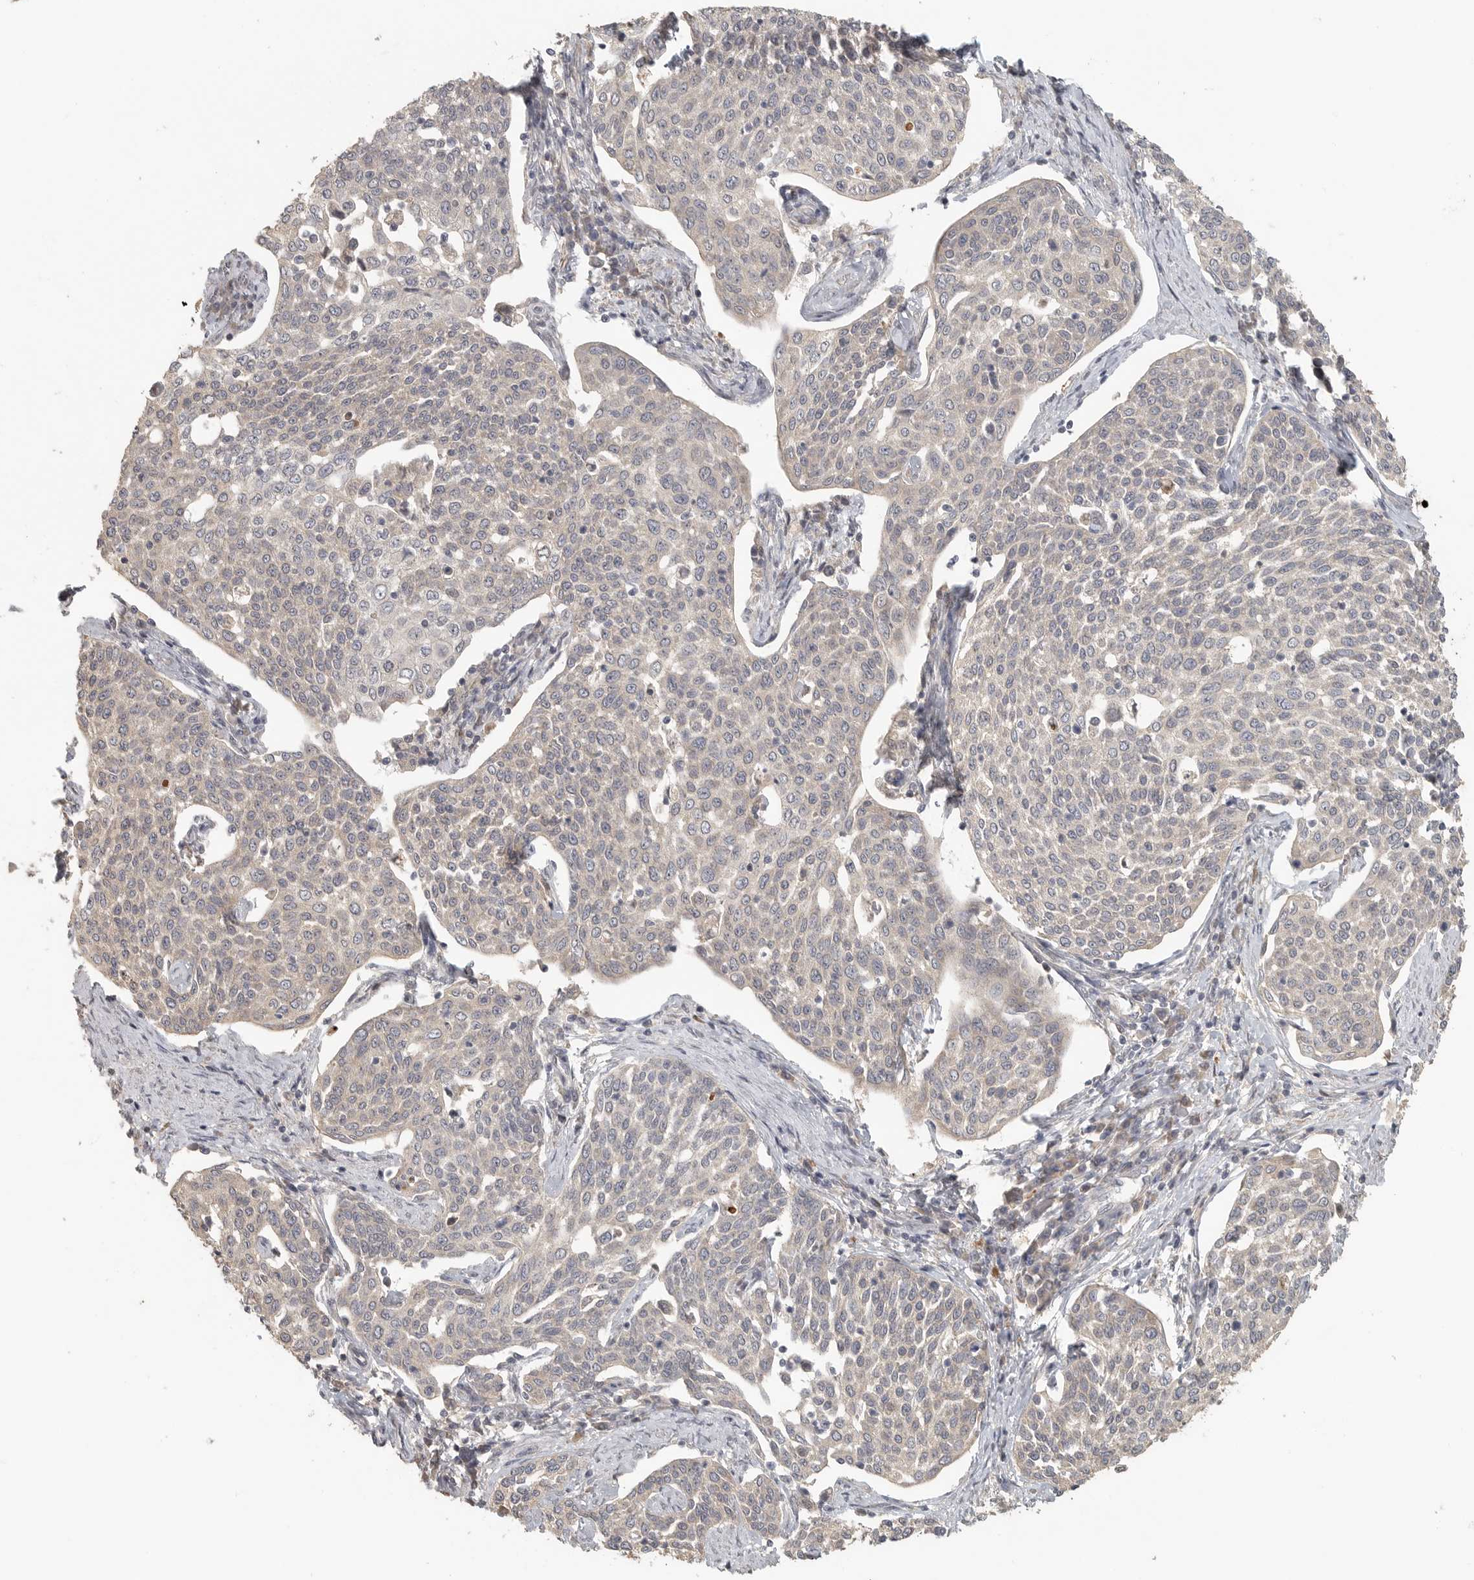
{"staining": {"intensity": "negative", "quantity": "none", "location": "none"}, "tissue": "cervical cancer", "cell_type": "Tumor cells", "image_type": "cancer", "snomed": [{"axis": "morphology", "description": "Squamous cell carcinoma, NOS"}, {"axis": "topography", "description": "Cervix"}], "caption": "Immunohistochemistry (IHC) of human squamous cell carcinoma (cervical) displays no staining in tumor cells.", "gene": "HDAC6", "patient": {"sex": "female", "age": 34}}